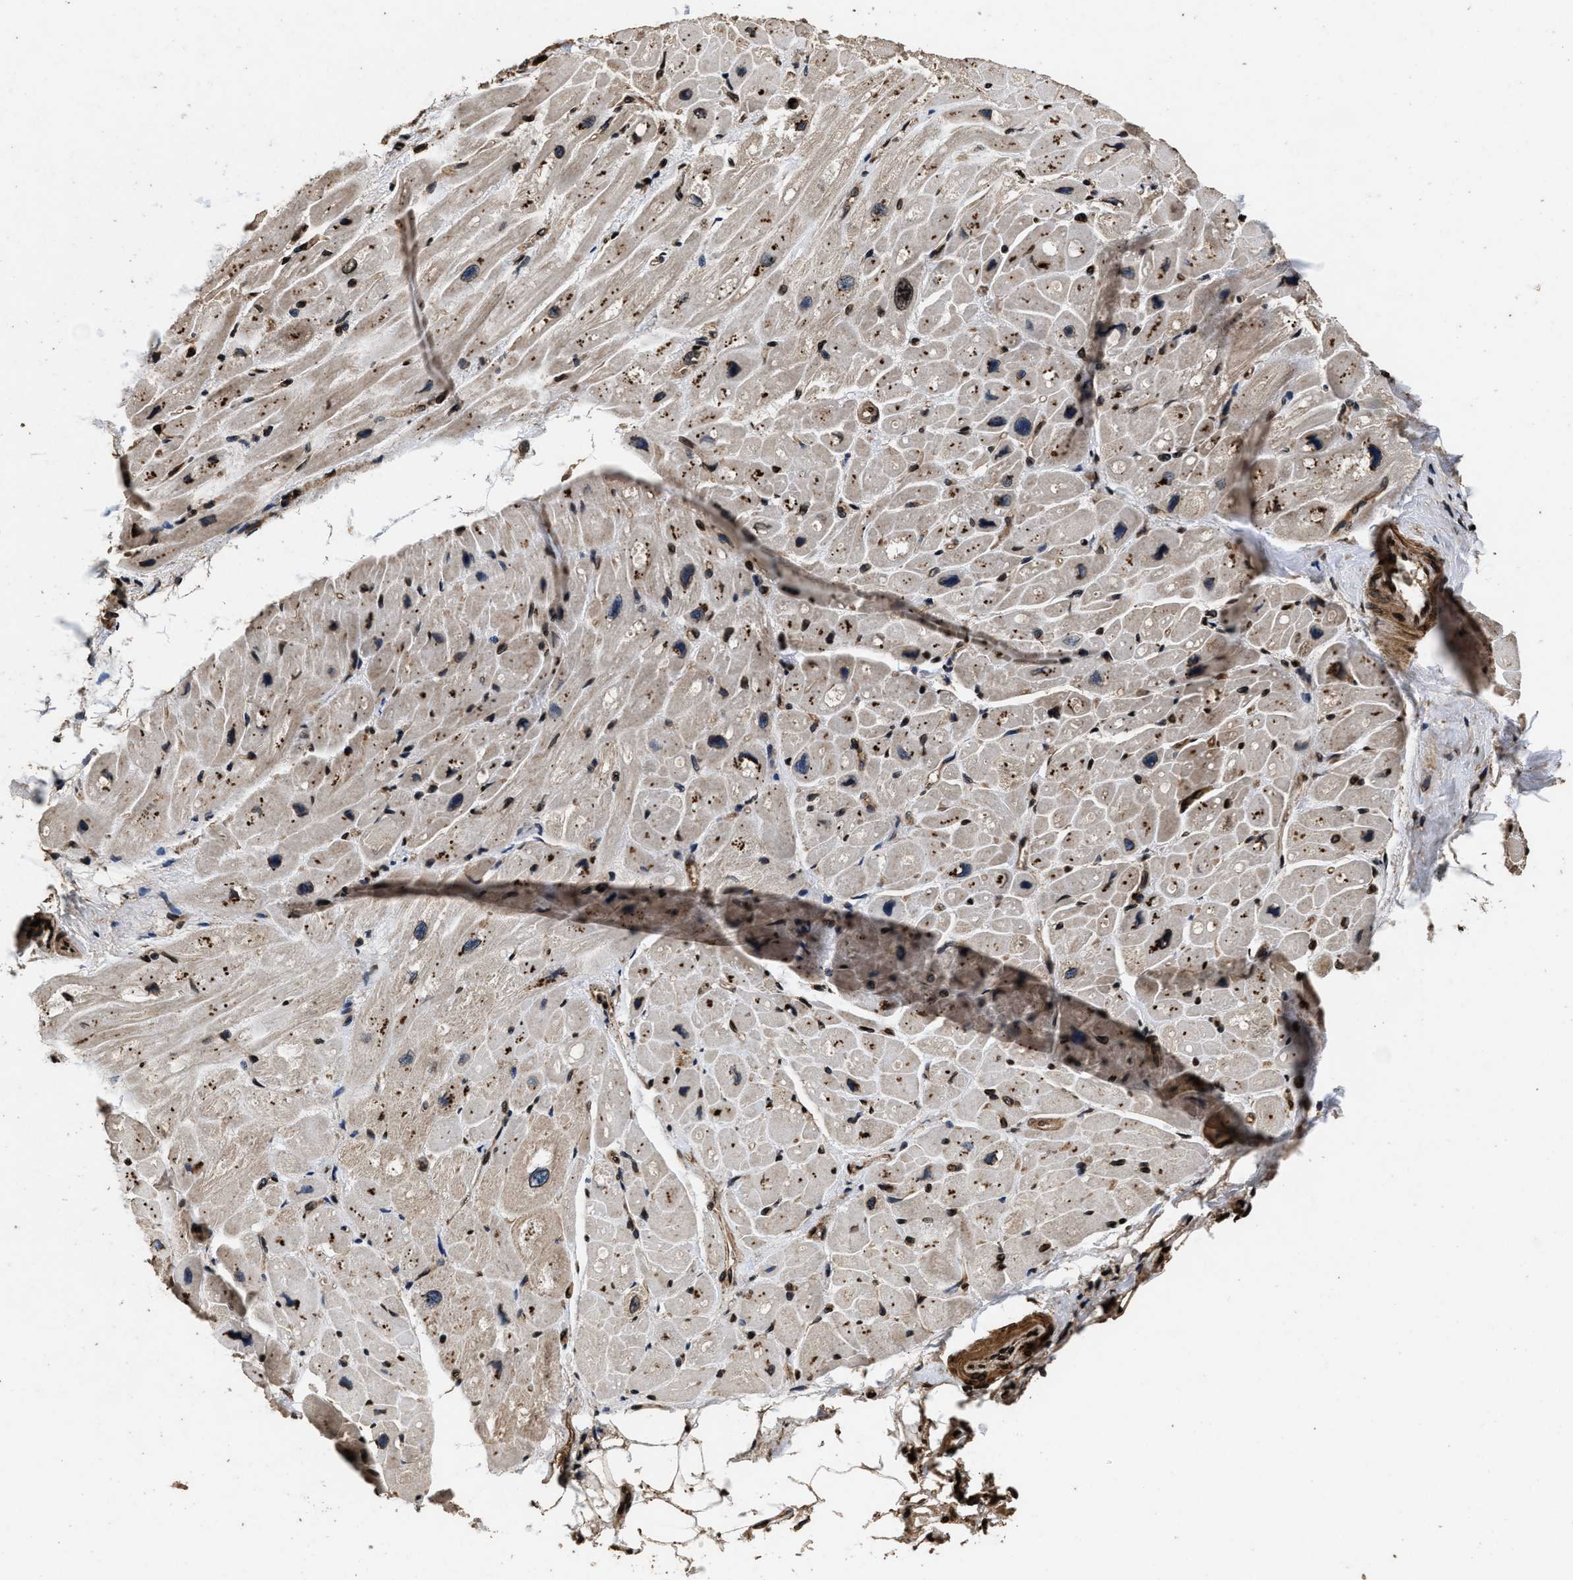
{"staining": {"intensity": "strong", "quantity": "25%-75%", "location": "cytoplasmic/membranous,nuclear"}, "tissue": "heart muscle", "cell_type": "Cardiomyocytes", "image_type": "normal", "snomed": [{"axis": "morphology", "description": "Normal tissue, NOS"}, {"axis": "topography", "description": "Heart"}], "caption": "Brown immunohistochemical staining in unremarkable heart muscle exhibits strong cytoplasmic/membranous,nuclear positivity in approximately 25%-75% of cardiomyocytes. Using DAB (3,3'-diaminobenzidine) (brown) and hematoxylin (blue) stains, captured at high magnification using brightfield microscopy.", "gene": "ACCS", "patient": {"sex": "male", "age": 49}}